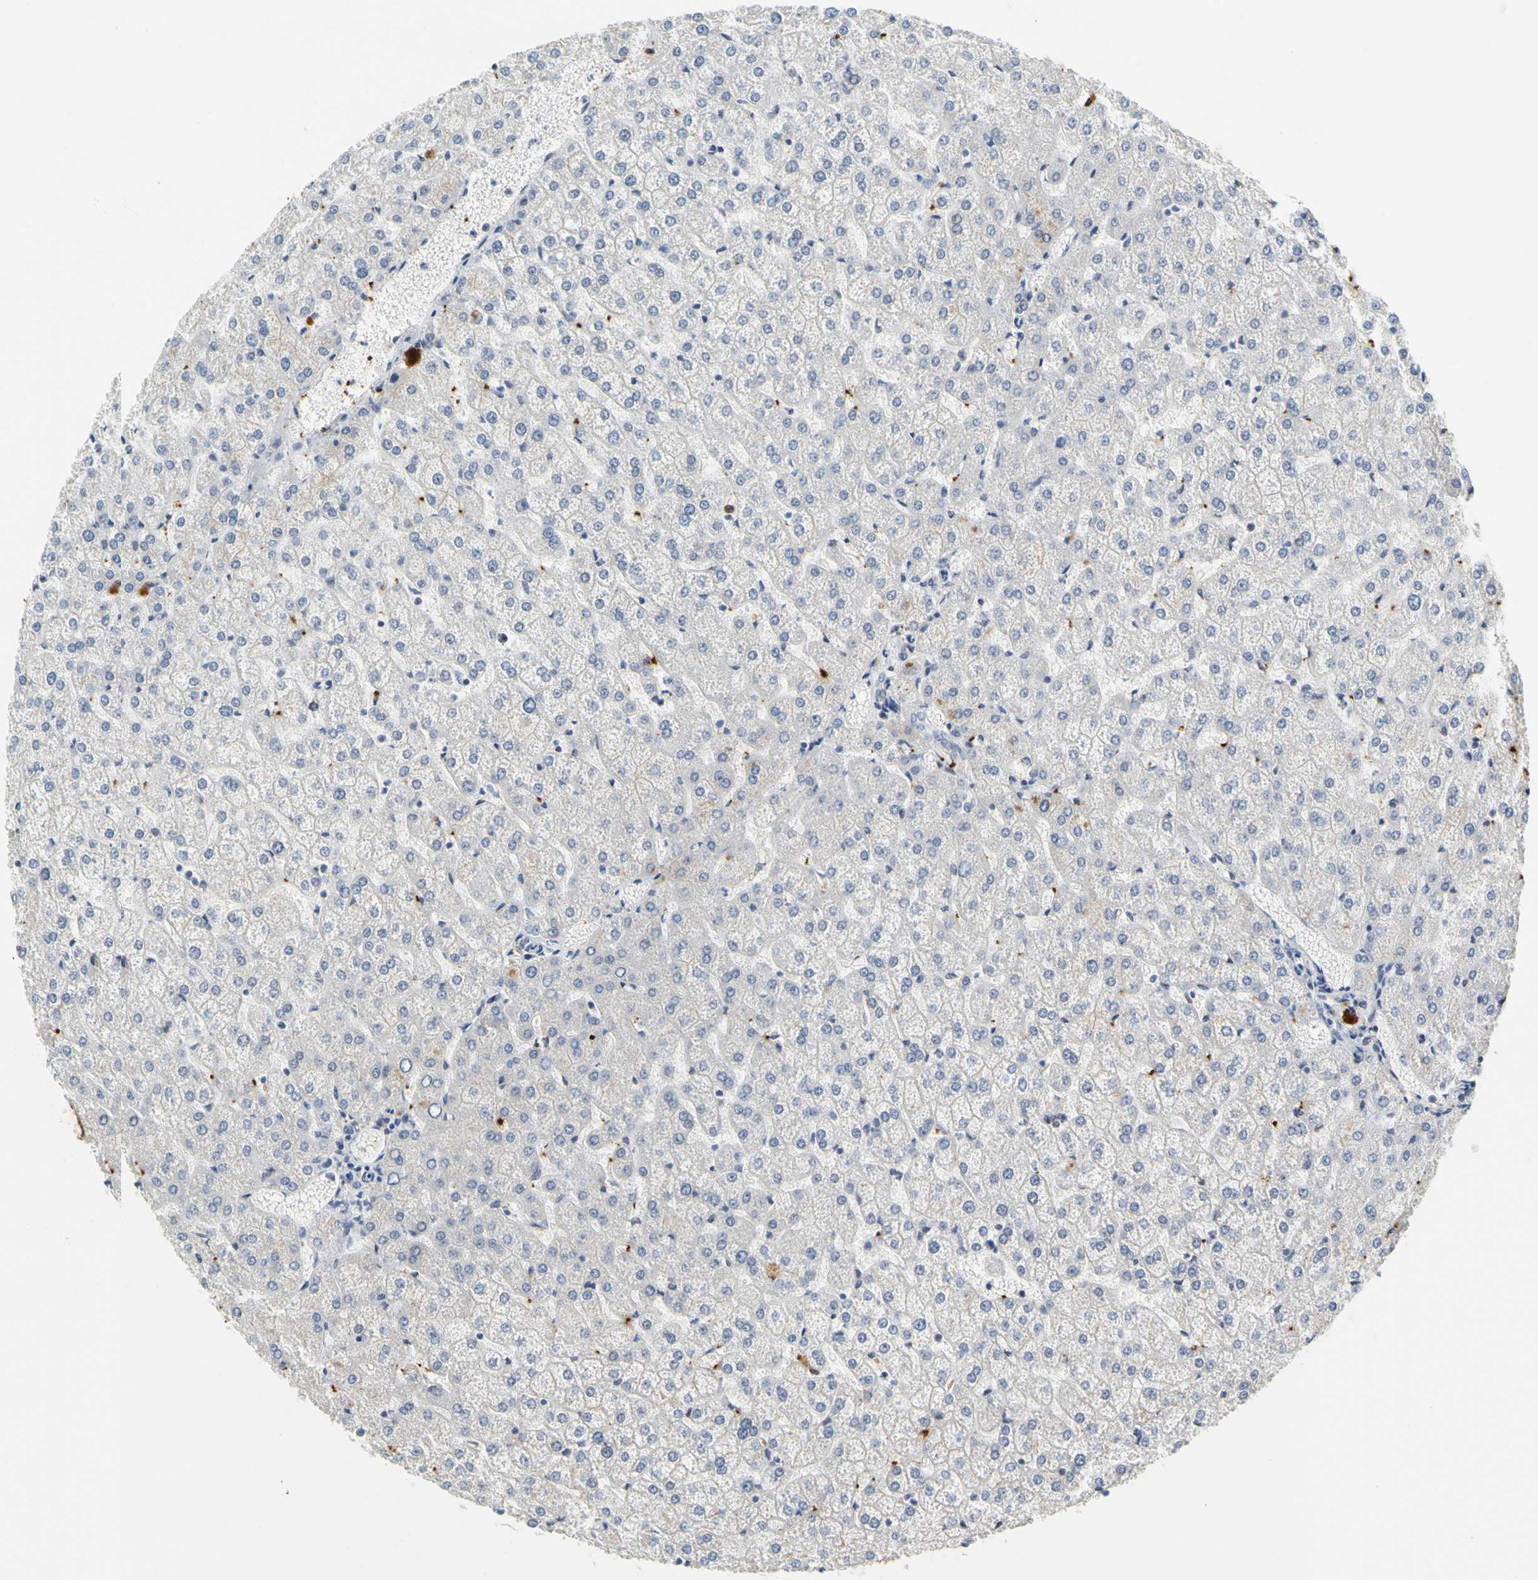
{"staining": {"intensity": "negative", "quantity": "none", "location": "none"}, "tissue": "liver", "cell_type": "Cholangiocytes", "image_type": "normal", "snomed": [{"axis": "morphology", "description": "Normal tissue, NOS"}, {"axis": "topography", "description": "Liver"}], "caption": "This is an IHC image of benign human liver. There is no positivity in cholangiocytes.", "gene": "ENSG00000288796", "patient": {"sex": "female", "age": 32}}